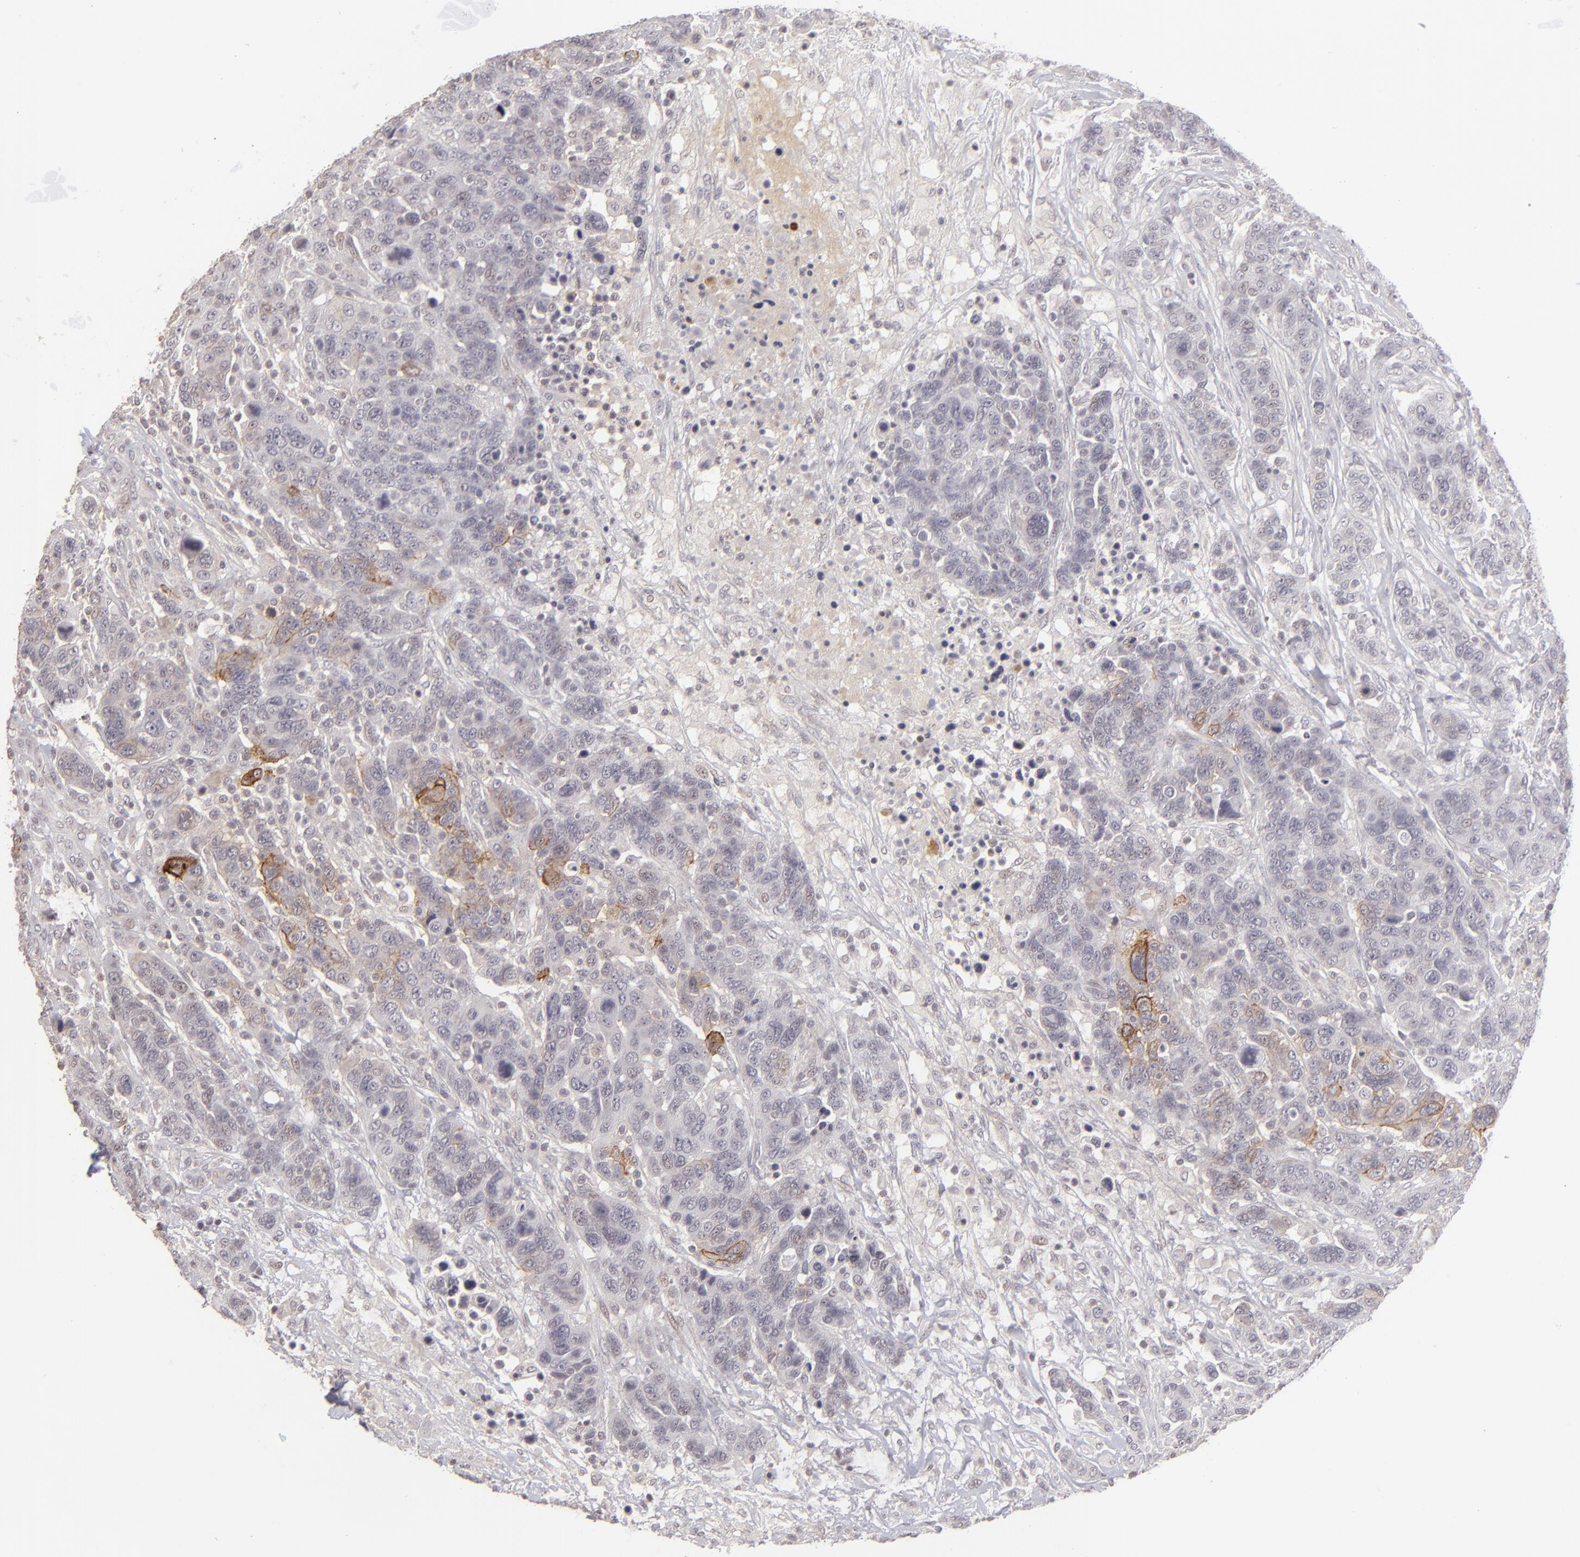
{"staining": {"intensity": "negative", "quantity": "none", "location": "none"}, "tissue": "breast cancer", "cell_type": "Tumor cells", "image_type": "cancer", "snomed": [{"axis": "morphology", "description": "Duct carcinoma"}, {"axis": "topography", "description": "Breast"}], "caption": "High magnification brightfield microscopy of infiltrating ductal carcinoma (breast) stained with DAB (3,3'-diaminobenzidine) (brown) and counterstained with hematoxylin (blue): tumor cells show no significant staining.", "gene": "CLDN2", "patient": {"sex": "female", "age": 37}}